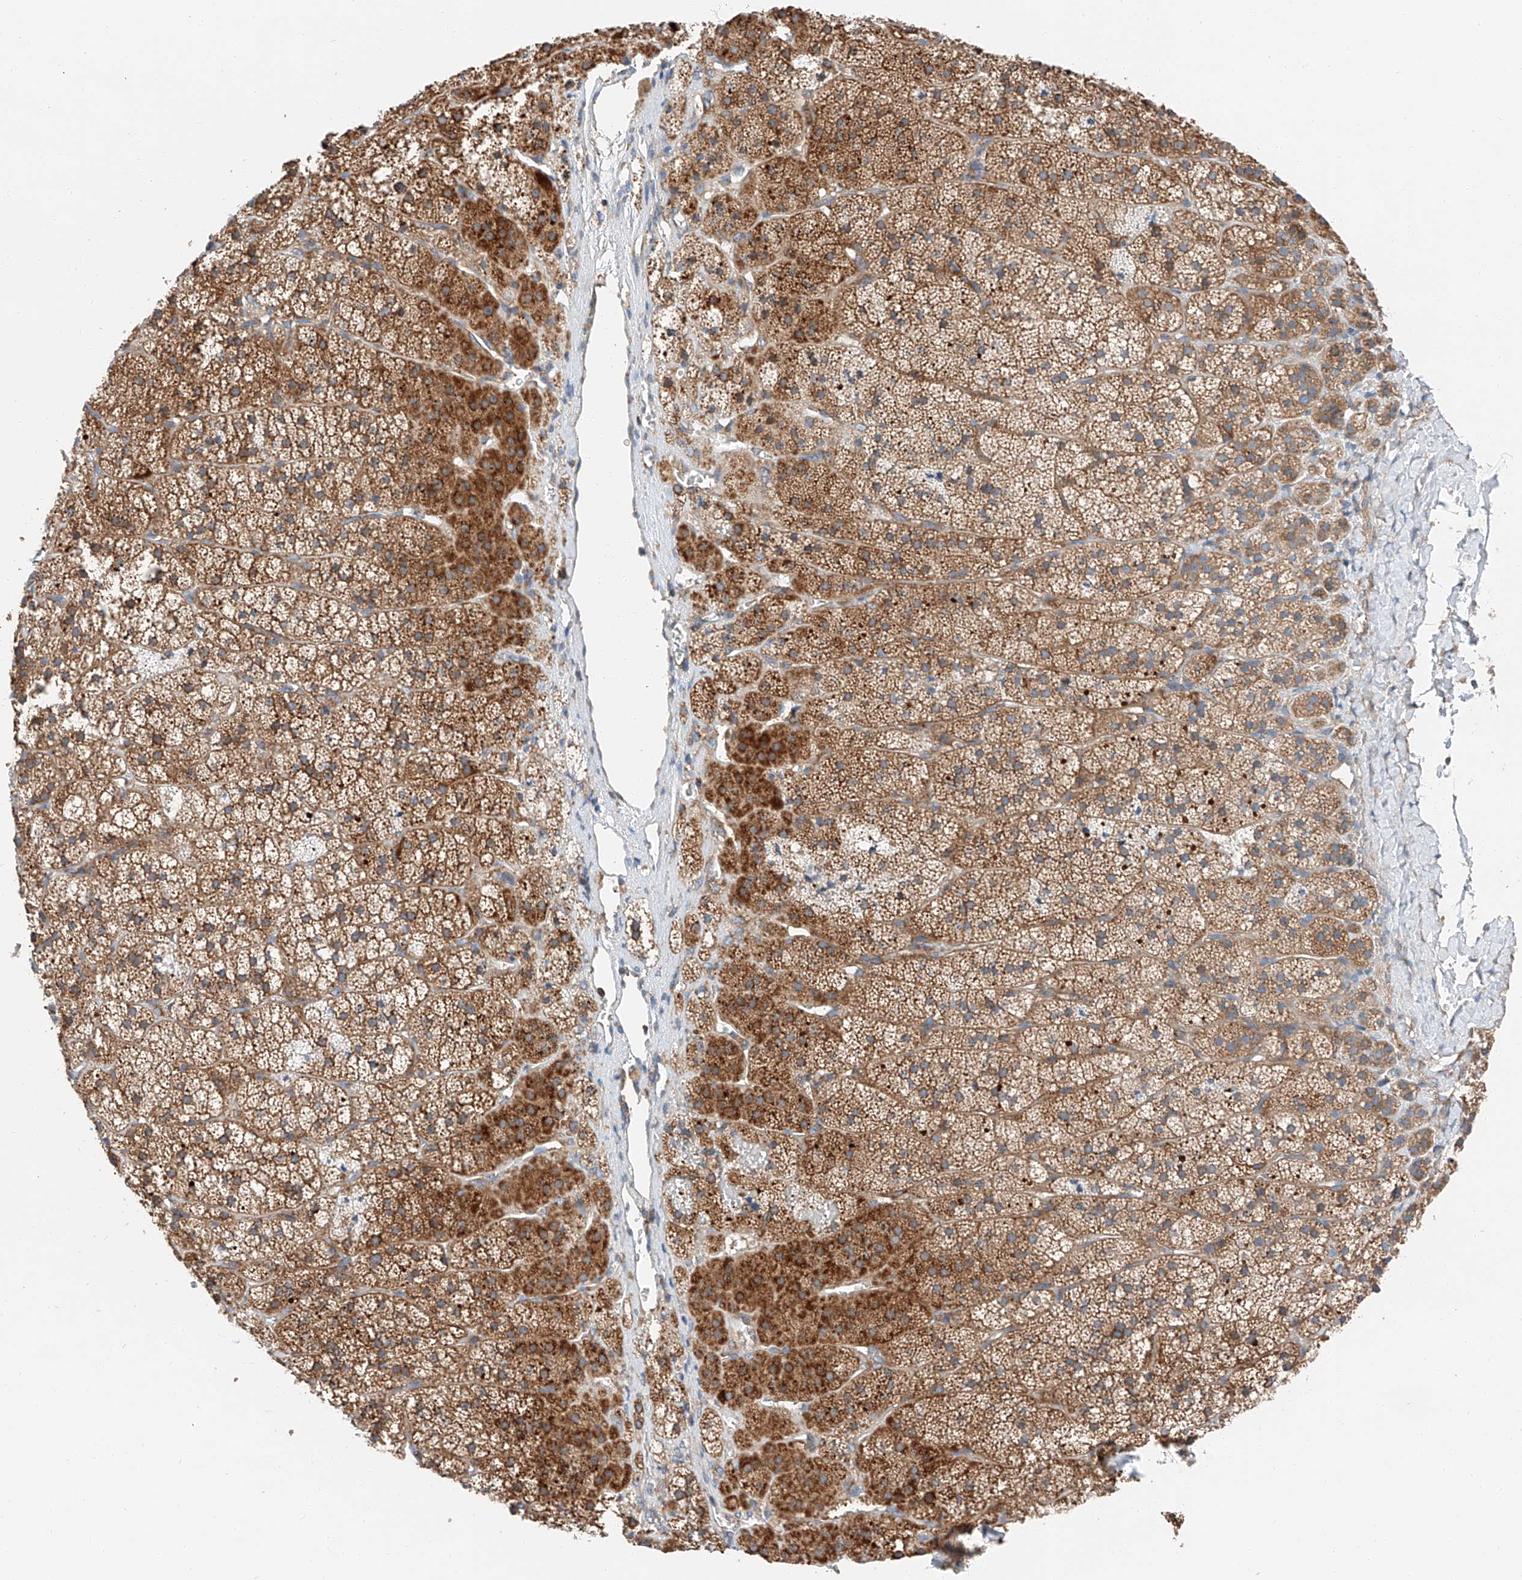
{"staining": {"intensity": "strong", "quantity": ">75%", "location": "cytoplasmic/membranous"}, "tissue": "adrenal gland", "cell_type": "Glandular cells", "image_type": "normal", "snomed": [{"axis": "morphology", "description": "Normal tissue, NOS"}, {"axis": "topography", "description": "Adrenal gland"}], "caption": "The histopathology image reveals immunohistochemical staining of normal adrenal gland. There is strong cytoplasmic/membranous staining is appreciated in about >75% of glandular cells.", "gene": "ZC3H15", "patient": {"sex": "female", "age": 44}}